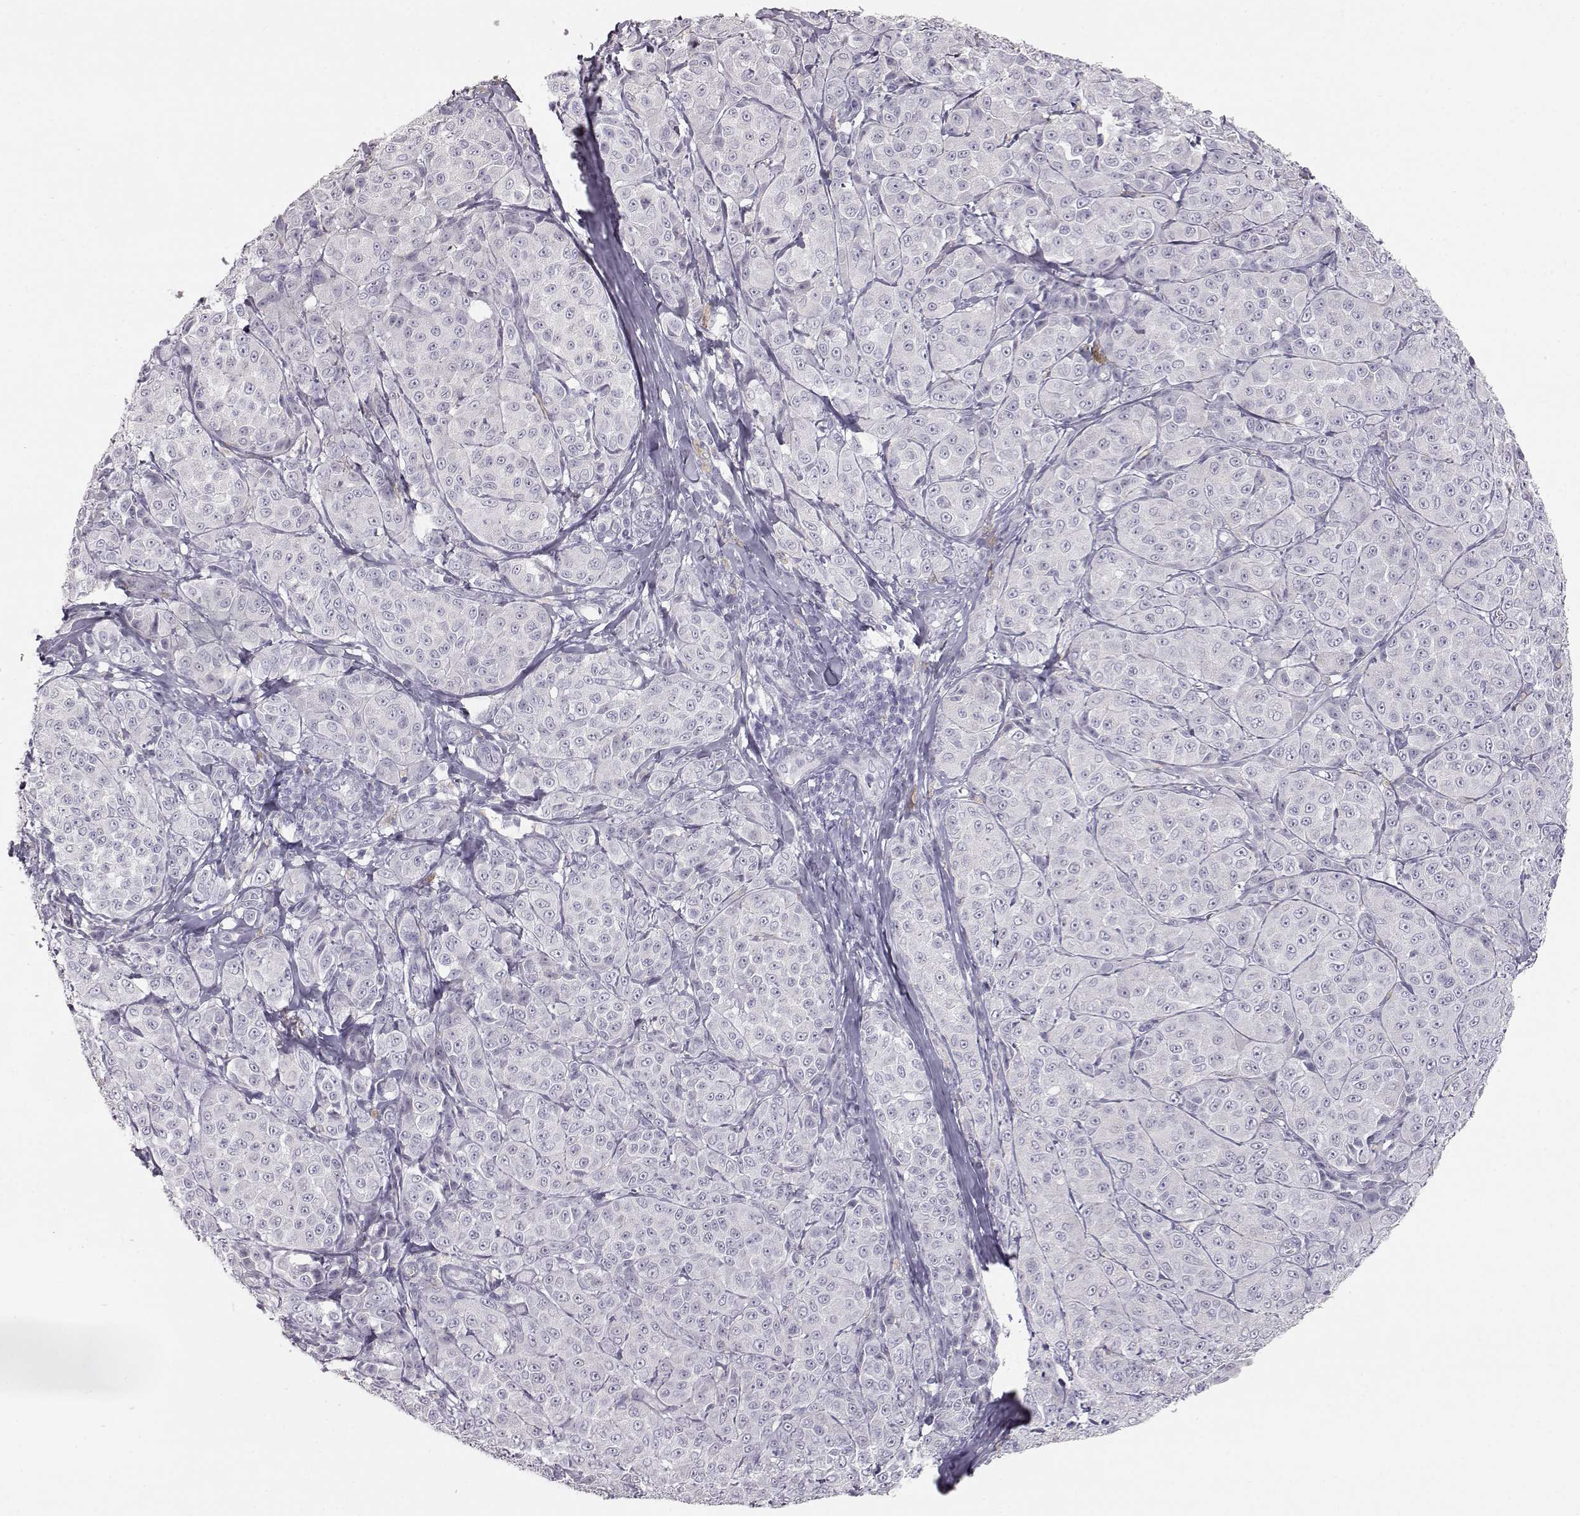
{"staining": {"intensity": "negative", "quantity": "none", "location": "none"}, "tissue": "melanoma", "cell_type": "Tumor cells", "image_type": "cancer", "snomed": [{"axis": "morphology", "description": "Malignant melanoma, NOS"}, {"axis": "topography", "description": "Skin"}], "caption": "This is an immunohistochemistry (IHC) histopathology image of human melanoma. There is no expression in tumor cells.", "gene": "KRTAP16-1", "patient": {"sex": "male", "age": 89}}